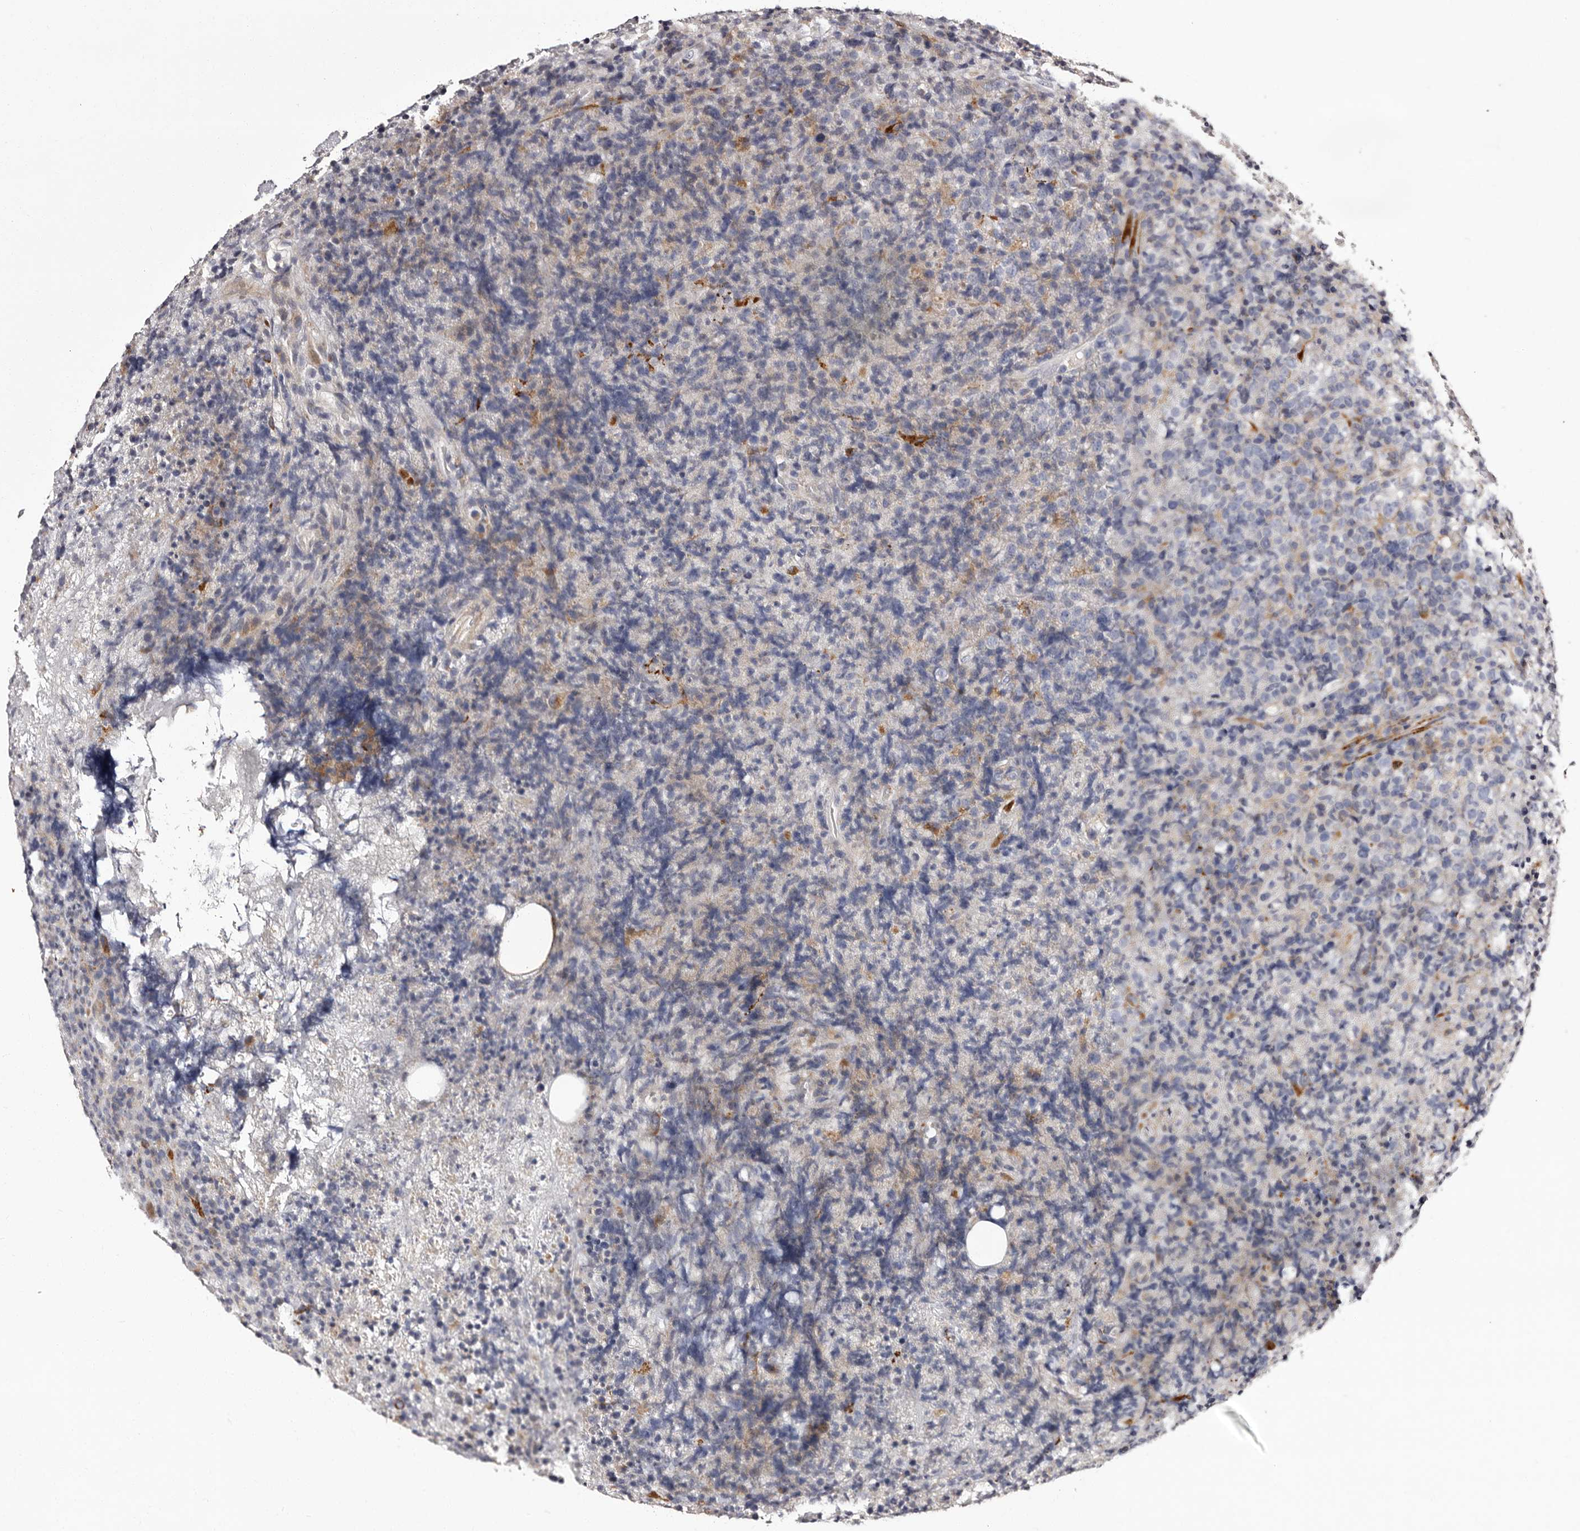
{"staining": {"intensity": "negative", "quantity": "none", "location": "none"}, "tissue": "lymphoma", "cell_type": "Tumor cells", "image_type": "cancer", "snomed": [{"axis": "morphology", "description": "Malignant lymphoma, non-Hodgkin's type, High grade"}, {"axis": "topography", "description": "Lymph node"}], "caption": "This is a micrograph of immunohistochemistry staining of high-grade malignant lymphoma, non-Hodgkin's type, which shows no staining in tumor cells.", "gene": "AUNIP", "patient": {"sex": "male", "age": 13}}